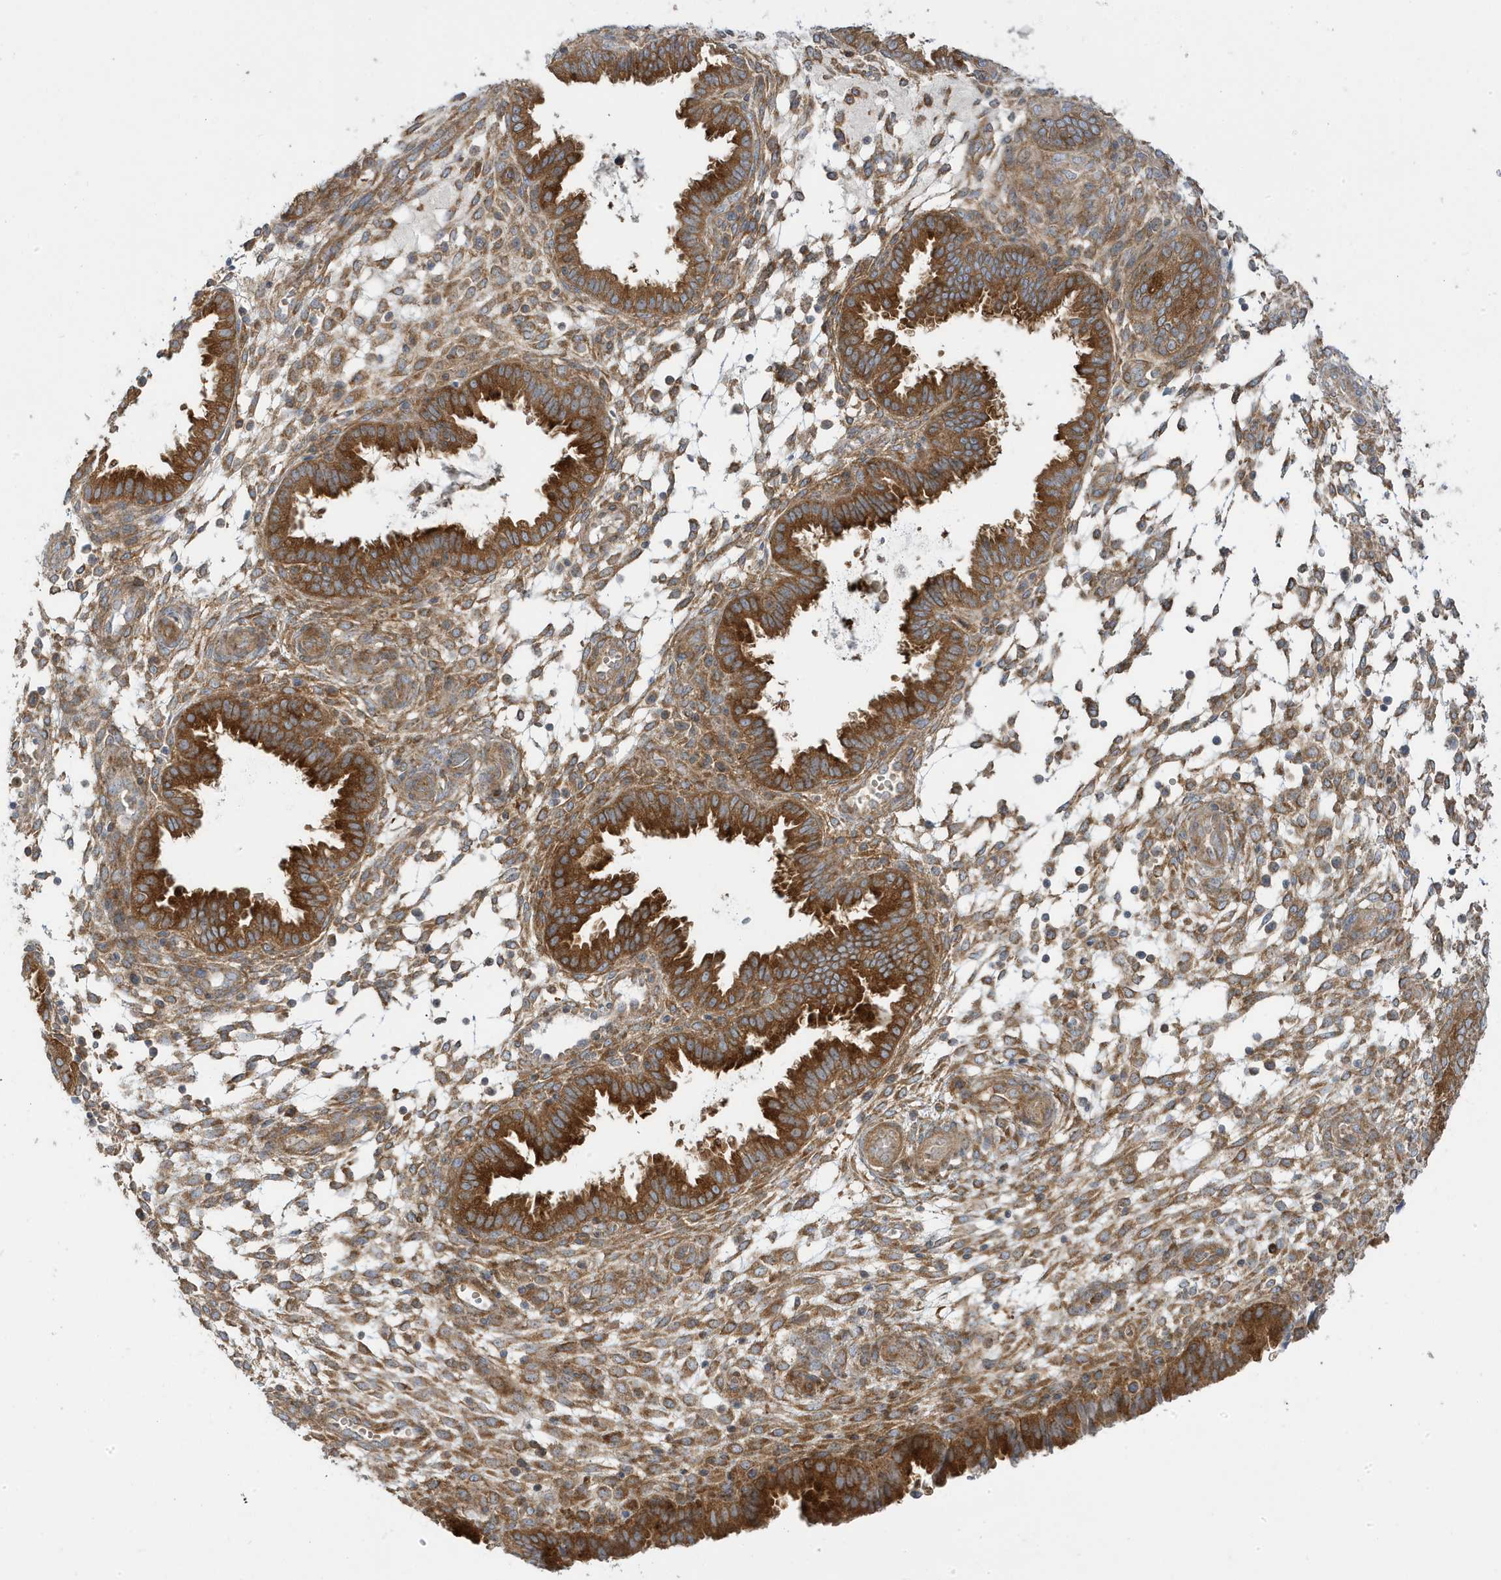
{"staining": {"intensity": "moderate", "quantity": ">75%", "location": "cytoplasmic/membranous"}, "tissue": "endometrium", "cell_type": "Cells in endometrial stroma", "image_type": "normal", "snomed": [{"axis": "morphology", "description": "Normal tissue, NOS"}, {"axis": "topography", "description": "Endometrium"}], "caption": "A histopathology image of endometrium stained for a protein shows moderate cytoplasmic/membranous brown staining in cells in endometrial stroma. (Brightfield microscopy of DAB IHC at high magnification).", "gene": "STAM", "patient": {"sex": "female", "age": 33}}